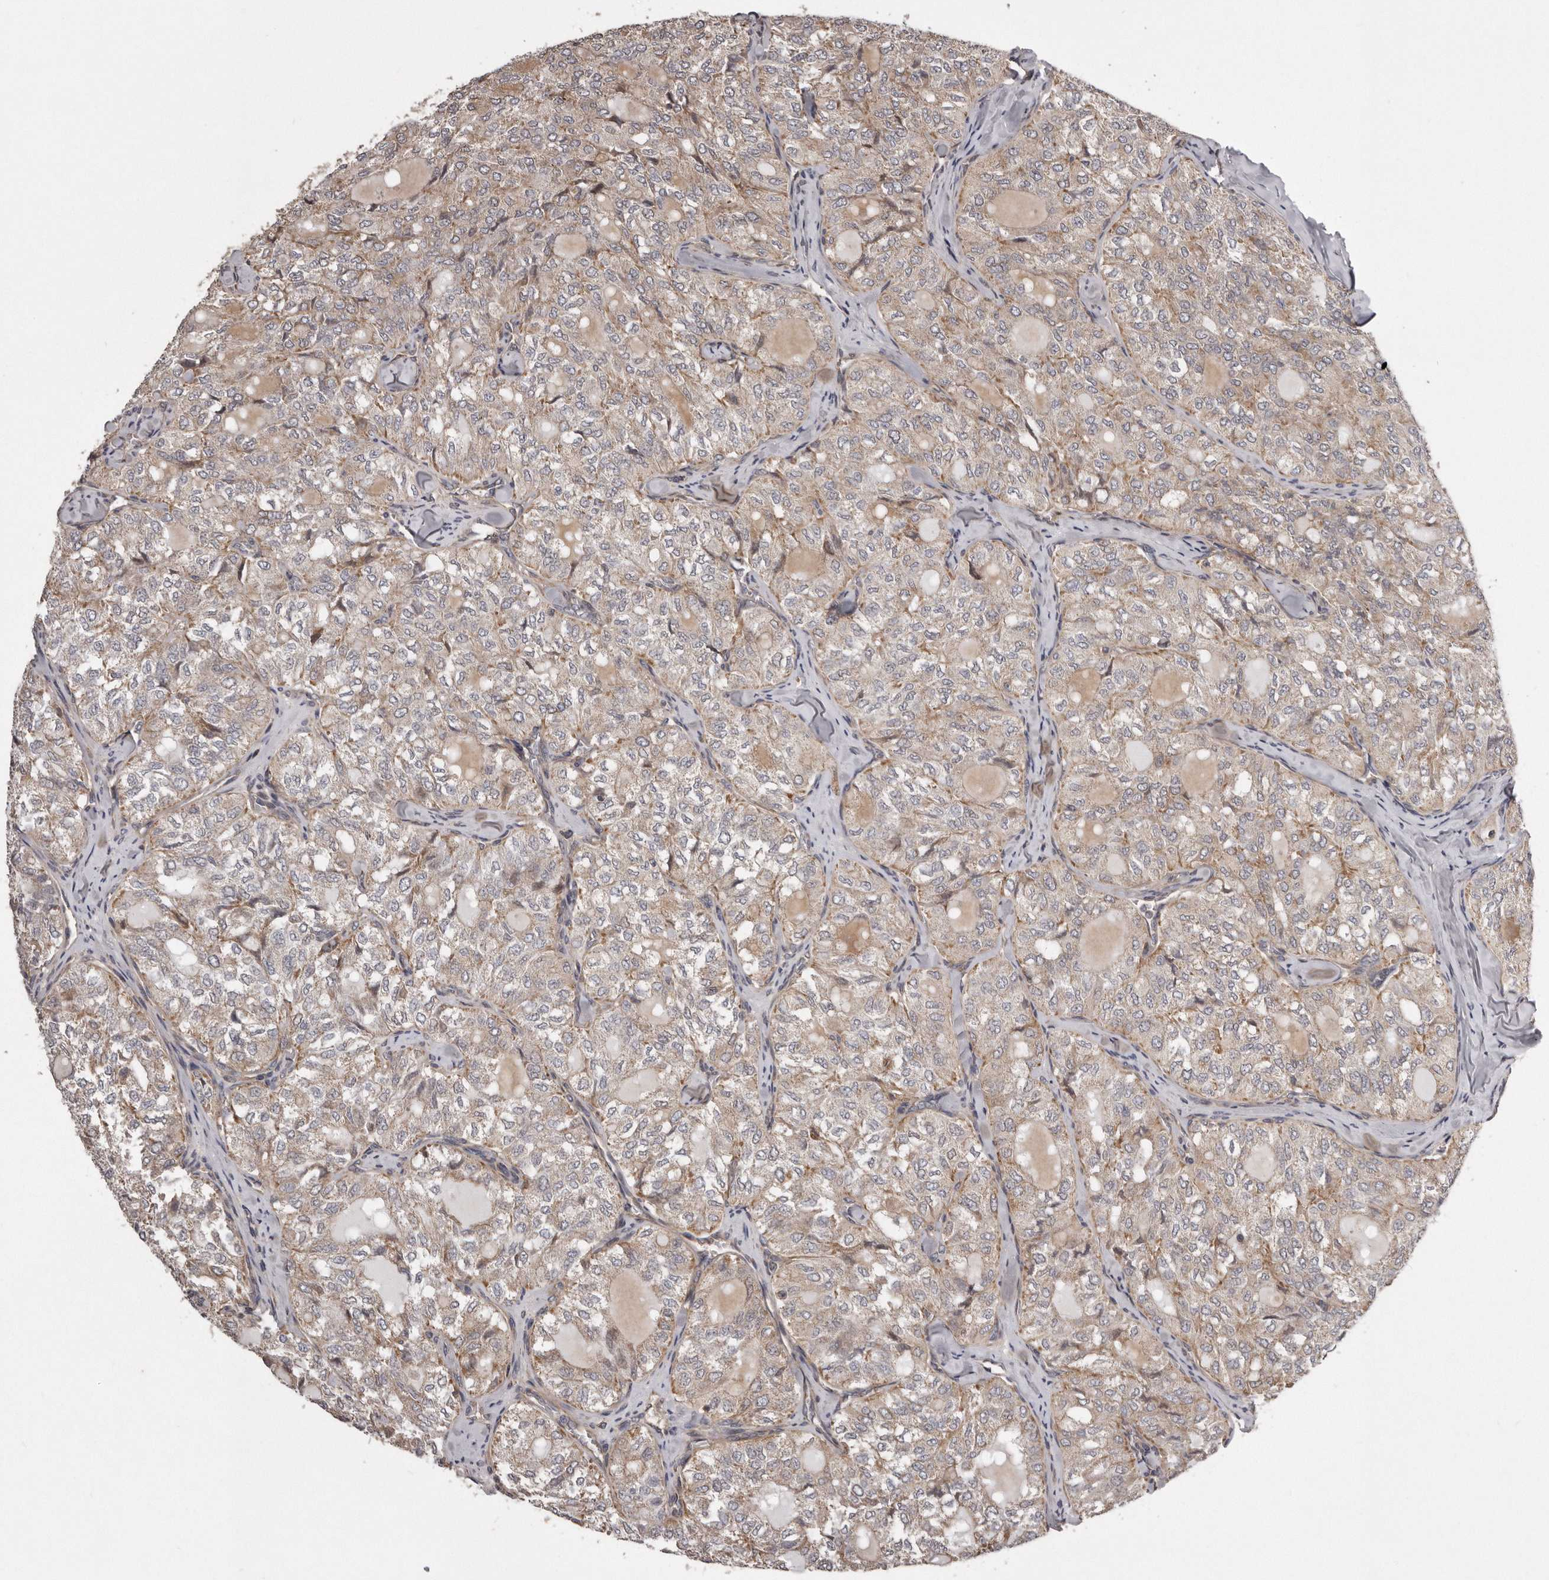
{"staining": {"intensity": "weak", "quantity": ">75%", "location": "cytoplasmic/membranous"}, "tissue": "thyroid cancer", "cell_type": "Tumor cells", "image_type": "cancer", "snomed": [{"axis": "morphology", "description": "Follicular adenoma carcinoma, NOS"}, {"axis": "topography", "description": "Thyroid gland"}], "caption": "Human thyroid cancer stained with a protein marker exhibits weak staining in tumor cells.", "gene": "ARMCX1", "patient": {"sex": "male", "age": 75}}